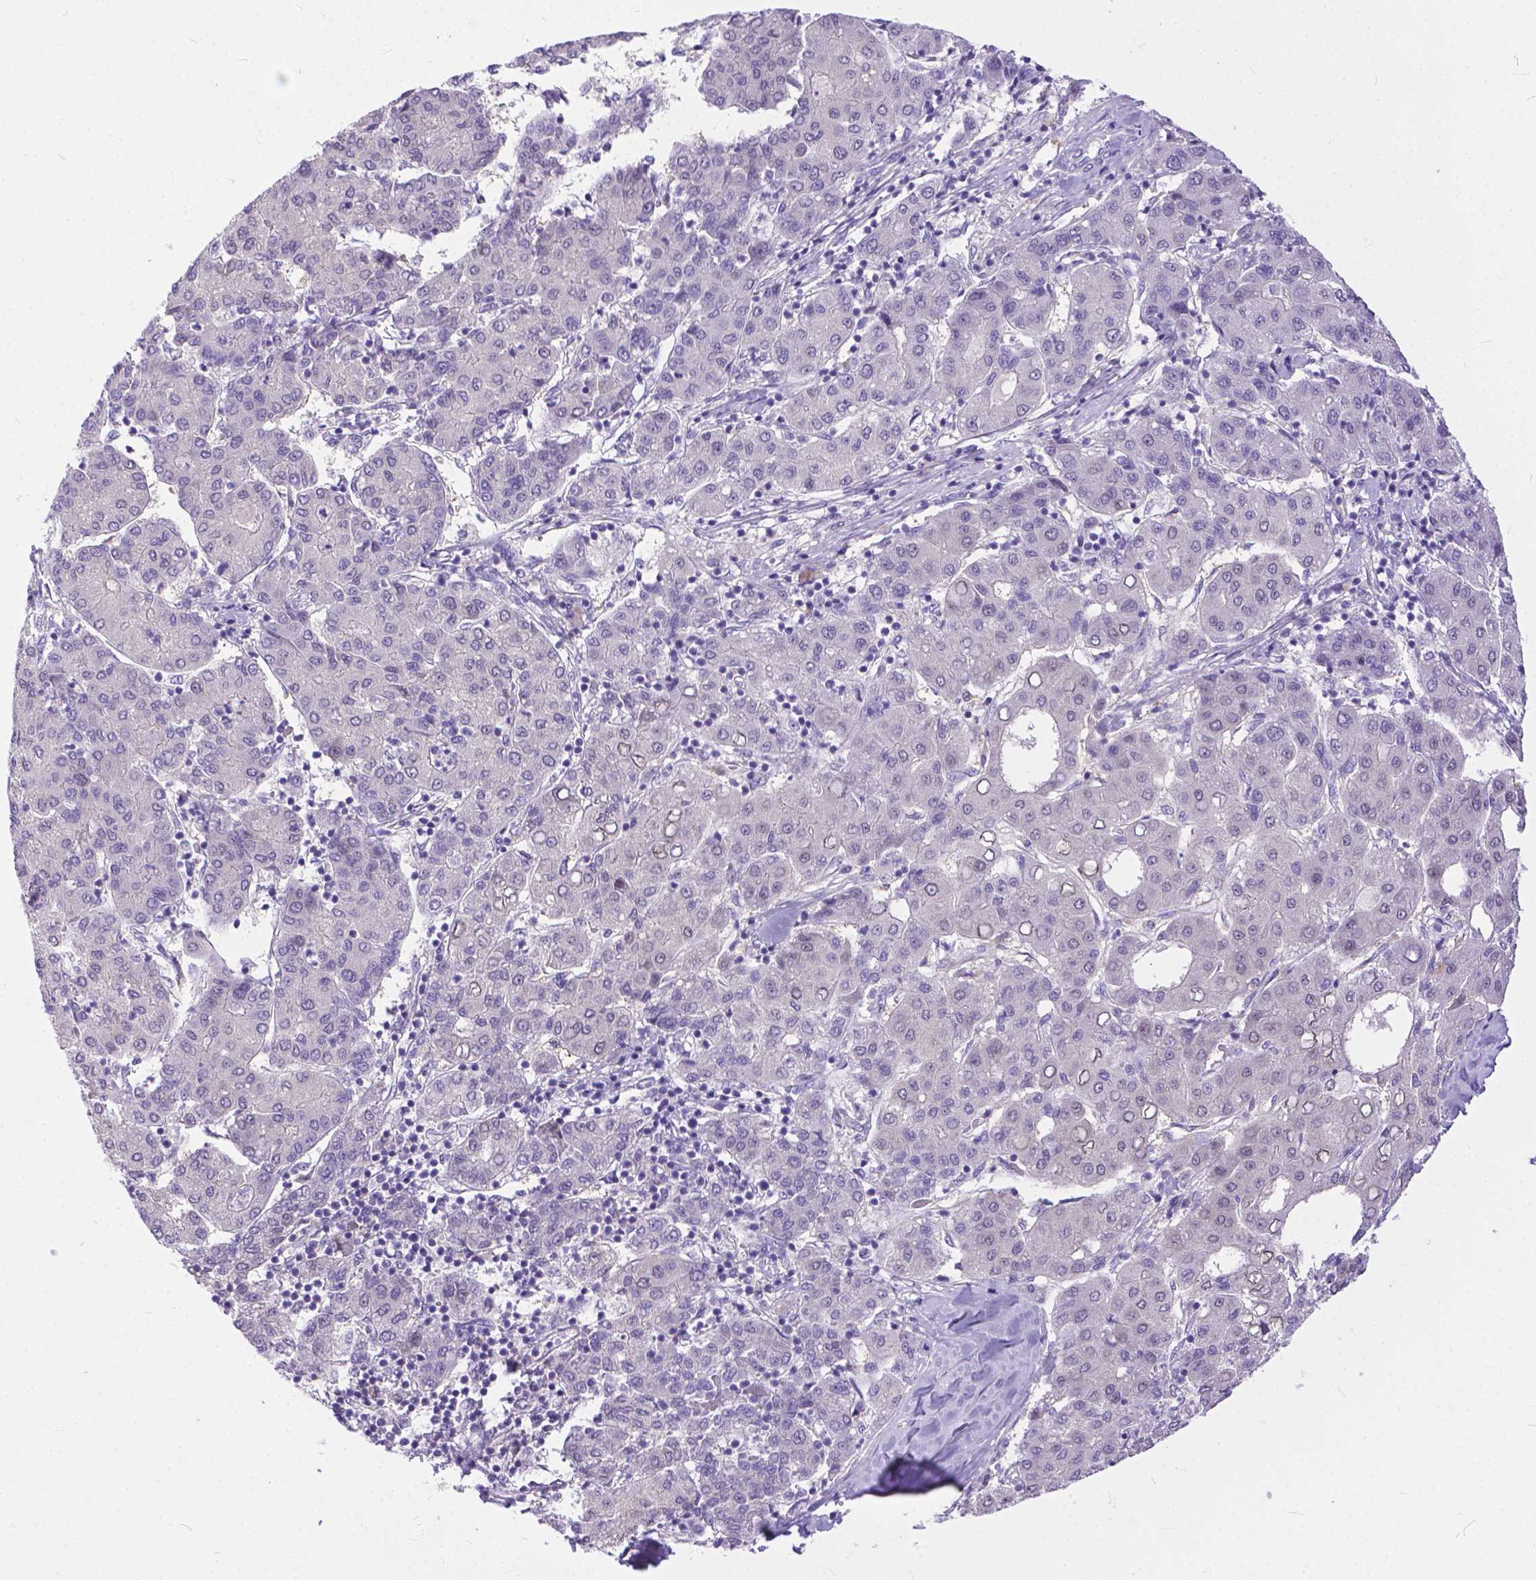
{"staining": {"intensity": "negative", "quantity": "none", "location": "none"}, "tissue": "liver cancer", "cell_type": "Tumor cells", "image_type": "cancer", "snomed": [{"axis": "morphology", "description": "Carcinoma, Hepatocellular, NOS"}, {"axis": "topography", "description": "Liver"}], "caption": "This image is of liver hepatocellular carcinoma stained with immunohistochemistry to label a protein in brown with the nuclei are counter-stained blue. There is no expression in tumor cells.", "gene": "TTLL6", "patient": {"sex": "male", "age": 65}}